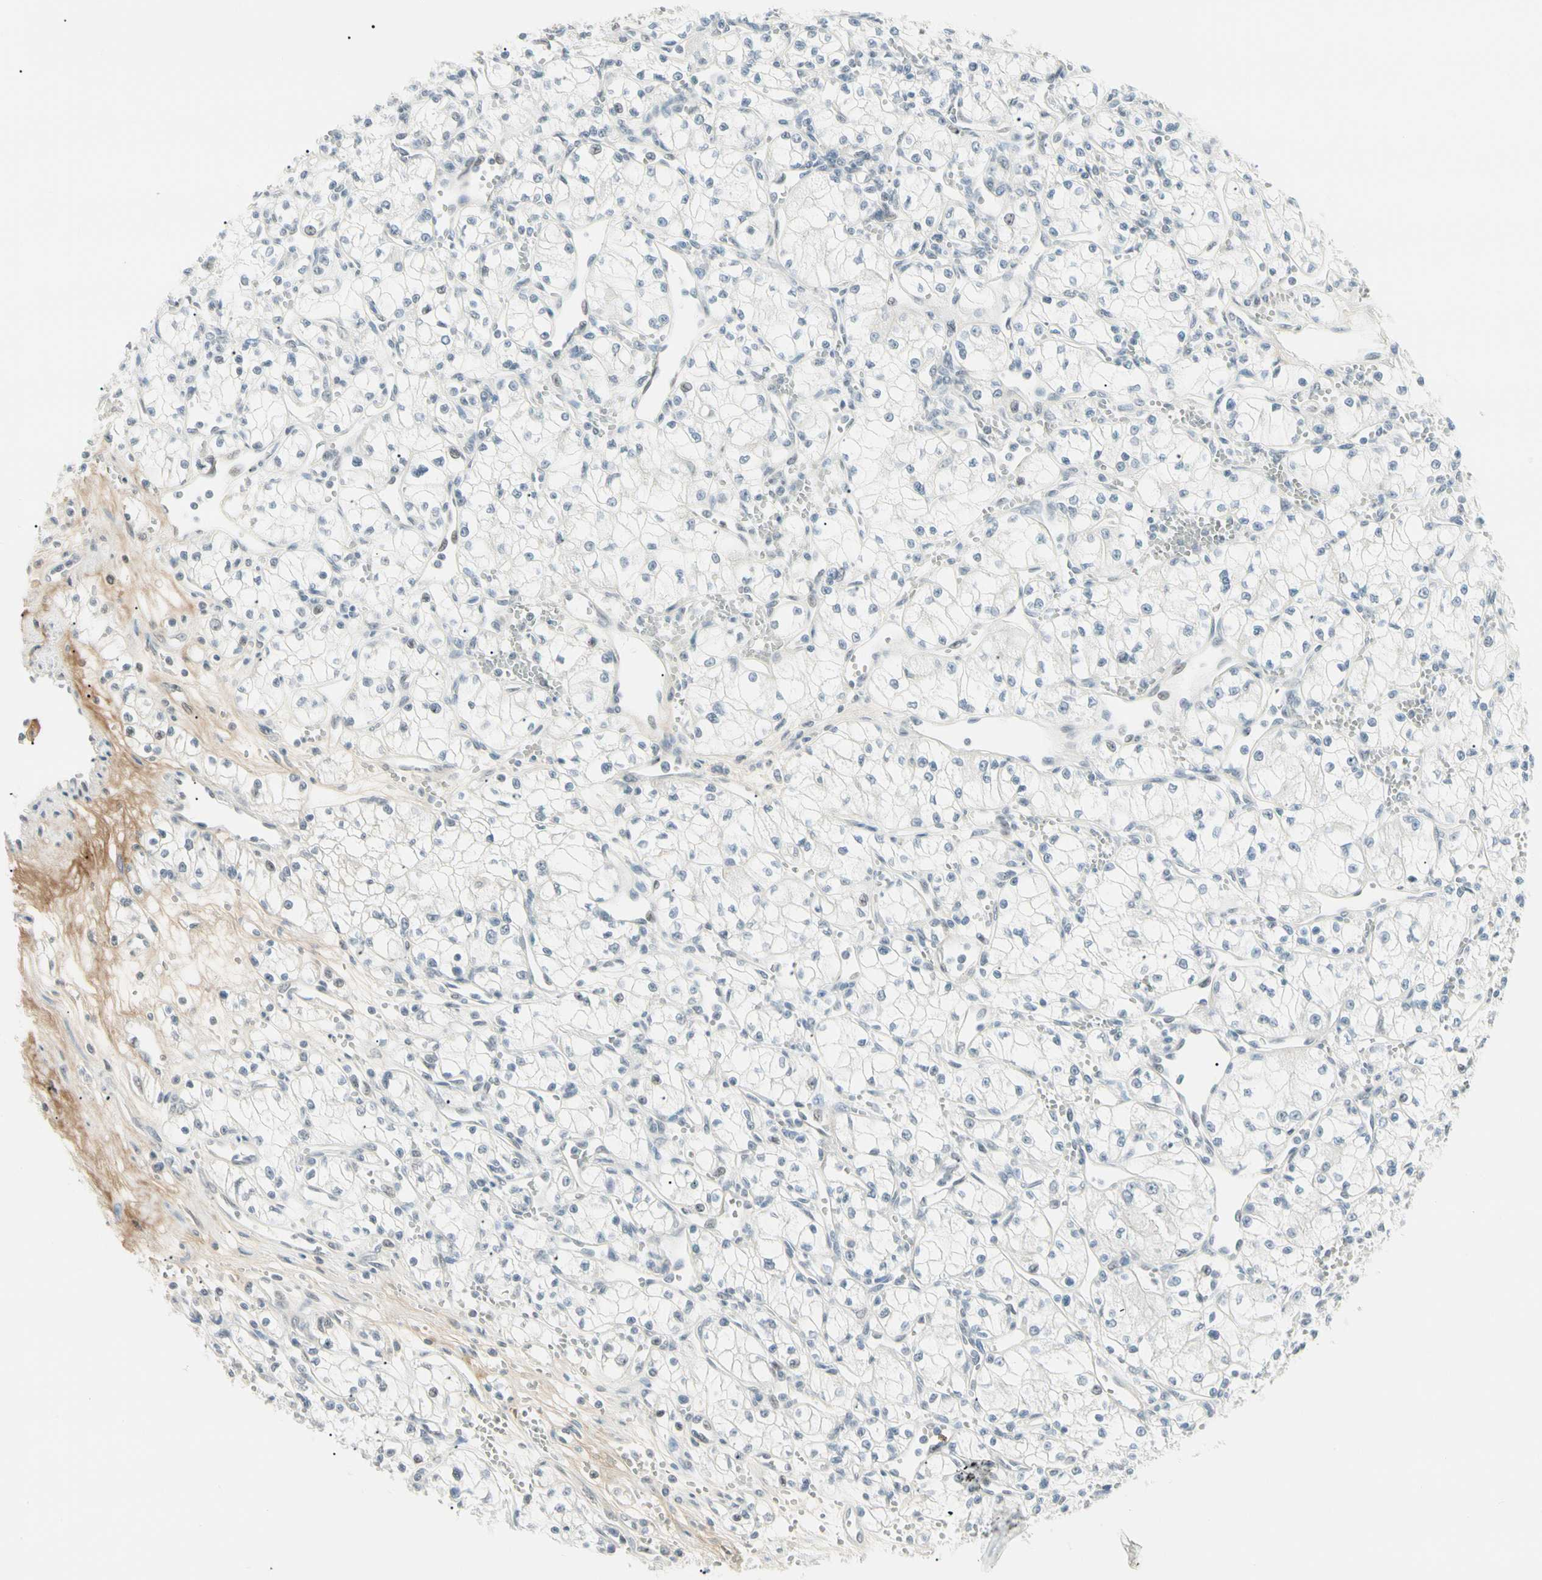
{"staining": {"intensity": "negative", "quantity": "none", "location": "none"}, "tissue": "renal cancer", "cell_type": "Tumor cells", "image_type": "cancer", "snomed": [{"axis": "morphology", "description": "Normal tissue, NOS"}, {"axis": "morphology", "description": "Adenocarcinoma, NOS"}, {"axis": "topography", "description": "Kidney"}], "caption": "The immunohistochemistry image has no significant positivity in tumor cells of renal cancer tissue.", "gene": "ASPN", "patient": {"sex": "male", "age": 59}}